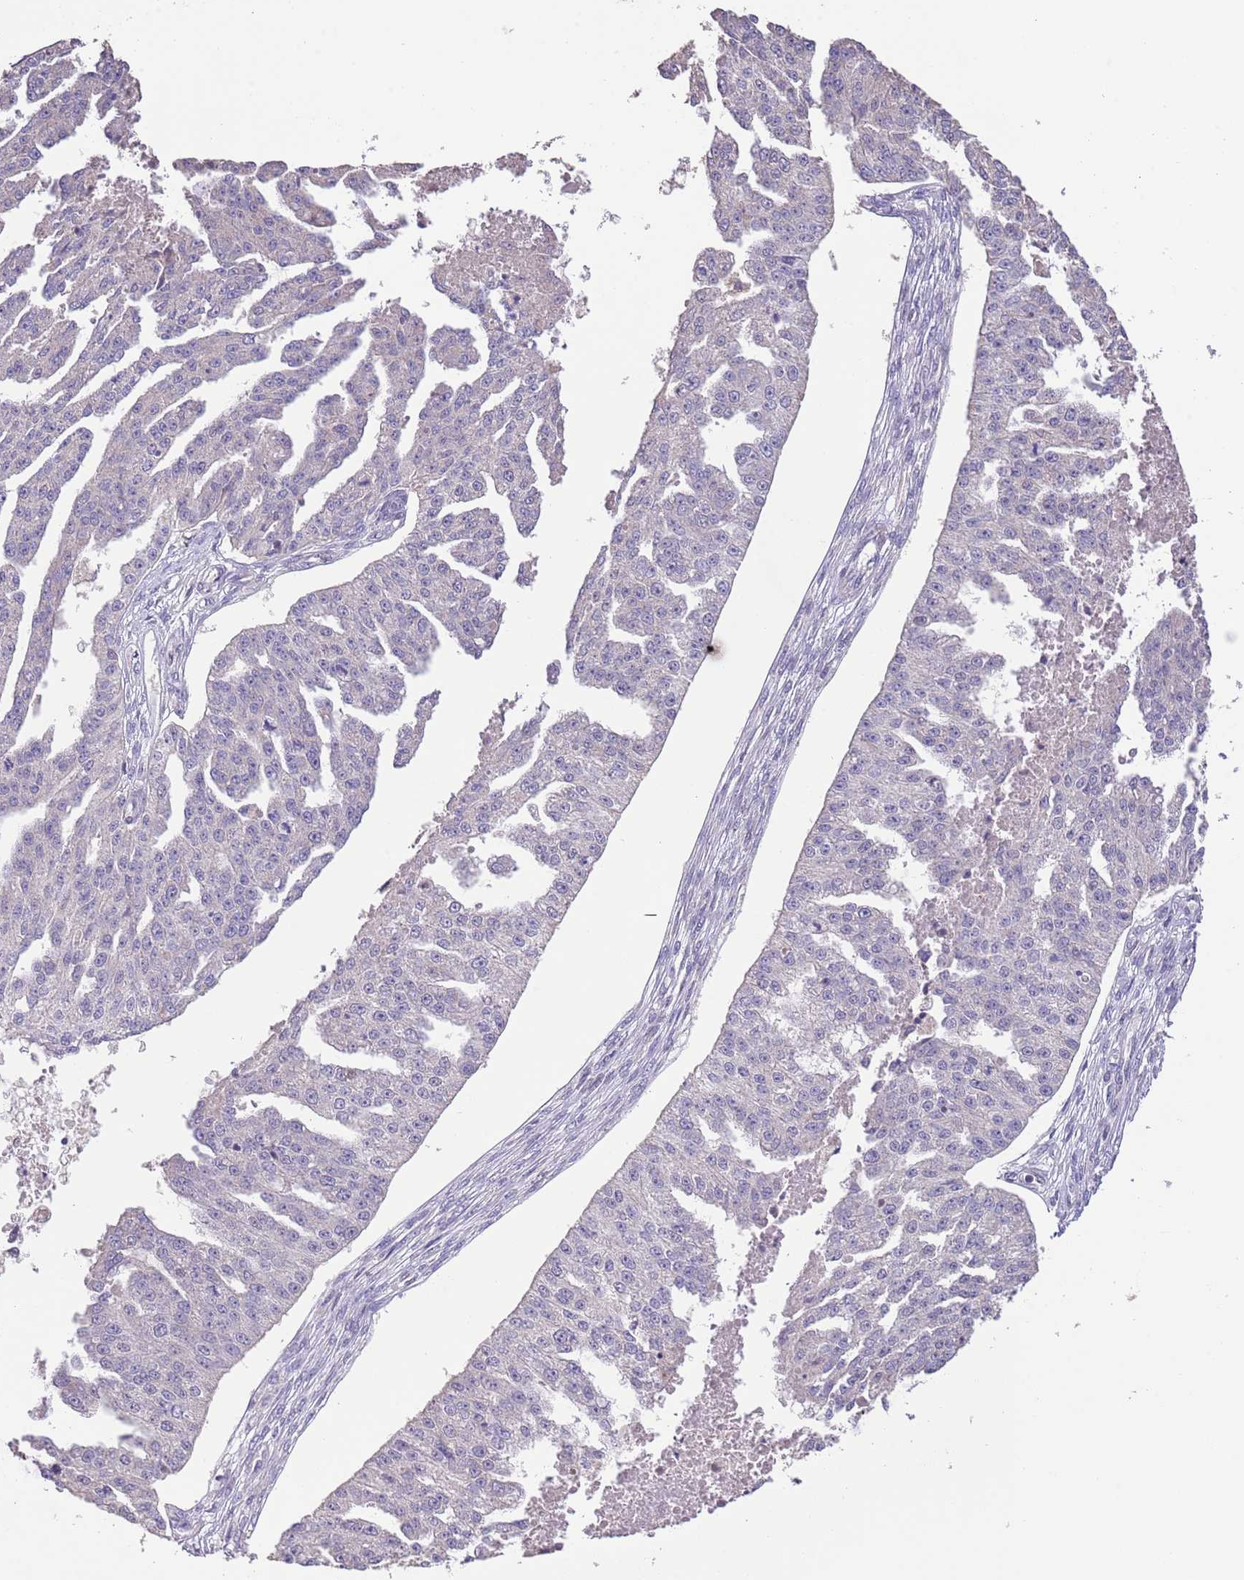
{"staining": {"intensity": "negative", "quantity": "none", "location": "none"}, "tissue": "ovarian cancer", "cell_type": "Tumor cells", "image_type": "cancer", "snomed": [{"axis": "morphology", "description": "Cystadenocarcinoma, serous, NOS"}, {"axis": "topography", "description": "Ovary"}], "caption": "Immunohistochemical staining of human ovarian cancer shows no significant positivity in tumor cells.", "gene": "ZNF658", "patient": {"sex": "female", "age": 58}}